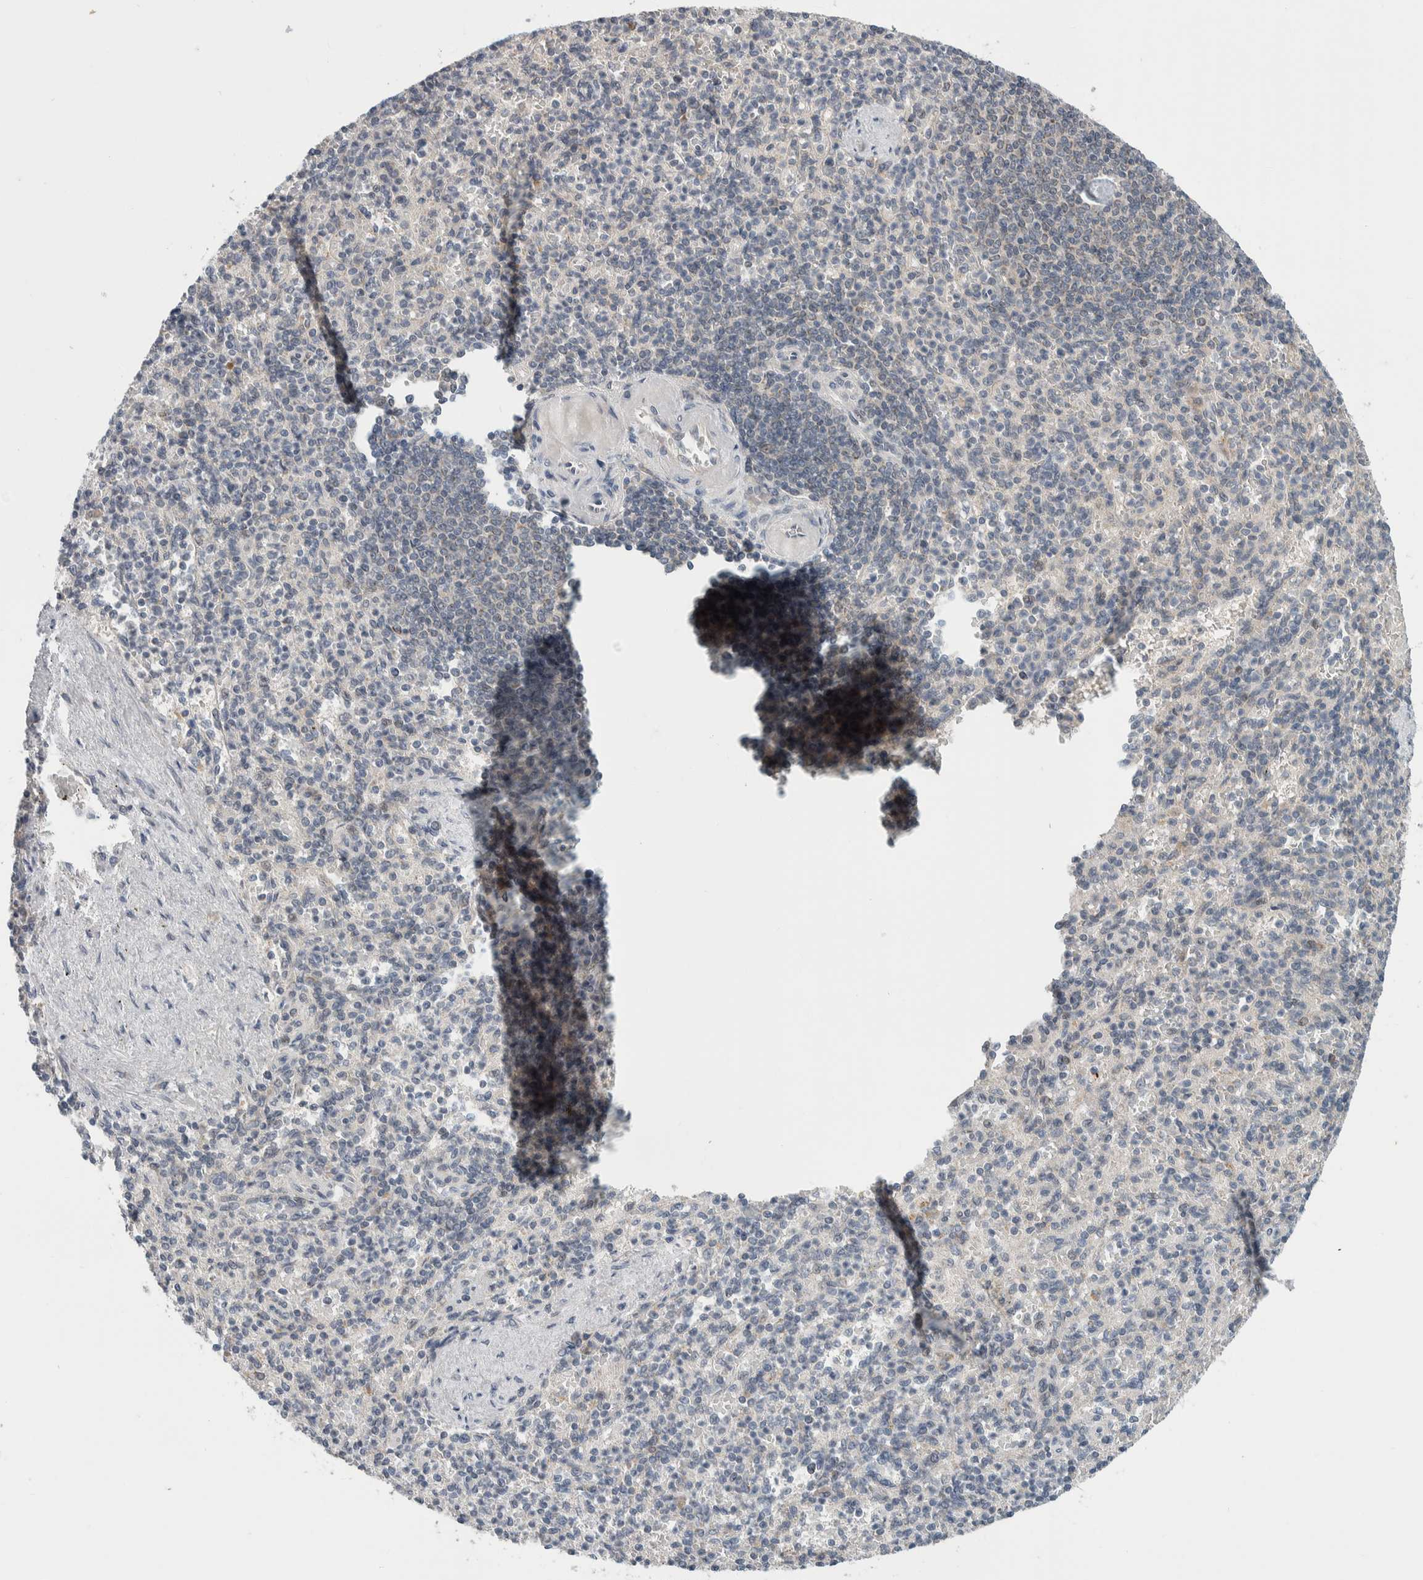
{"staining": {"intensity": "negative", "quantity": "none", "location": "none"}, "tissue": "spleen", "cell_type": "Cells in red pulp", "image_type": "normal", "snomed": [{"axis": "morphology", "description": "Normal tissue, NOS"}, {"axis": "topography", "description": "Spleen"}], "caption": "There is no significant positivity in cells in red pulp of spleen. (Stains: DAB immunohistochemistry with hematoxylin counter stain, Microscopy: brightfield microscopy at high magnification).", "gene": "SHPK", "patient": {"sex": "female", "age": 74}}